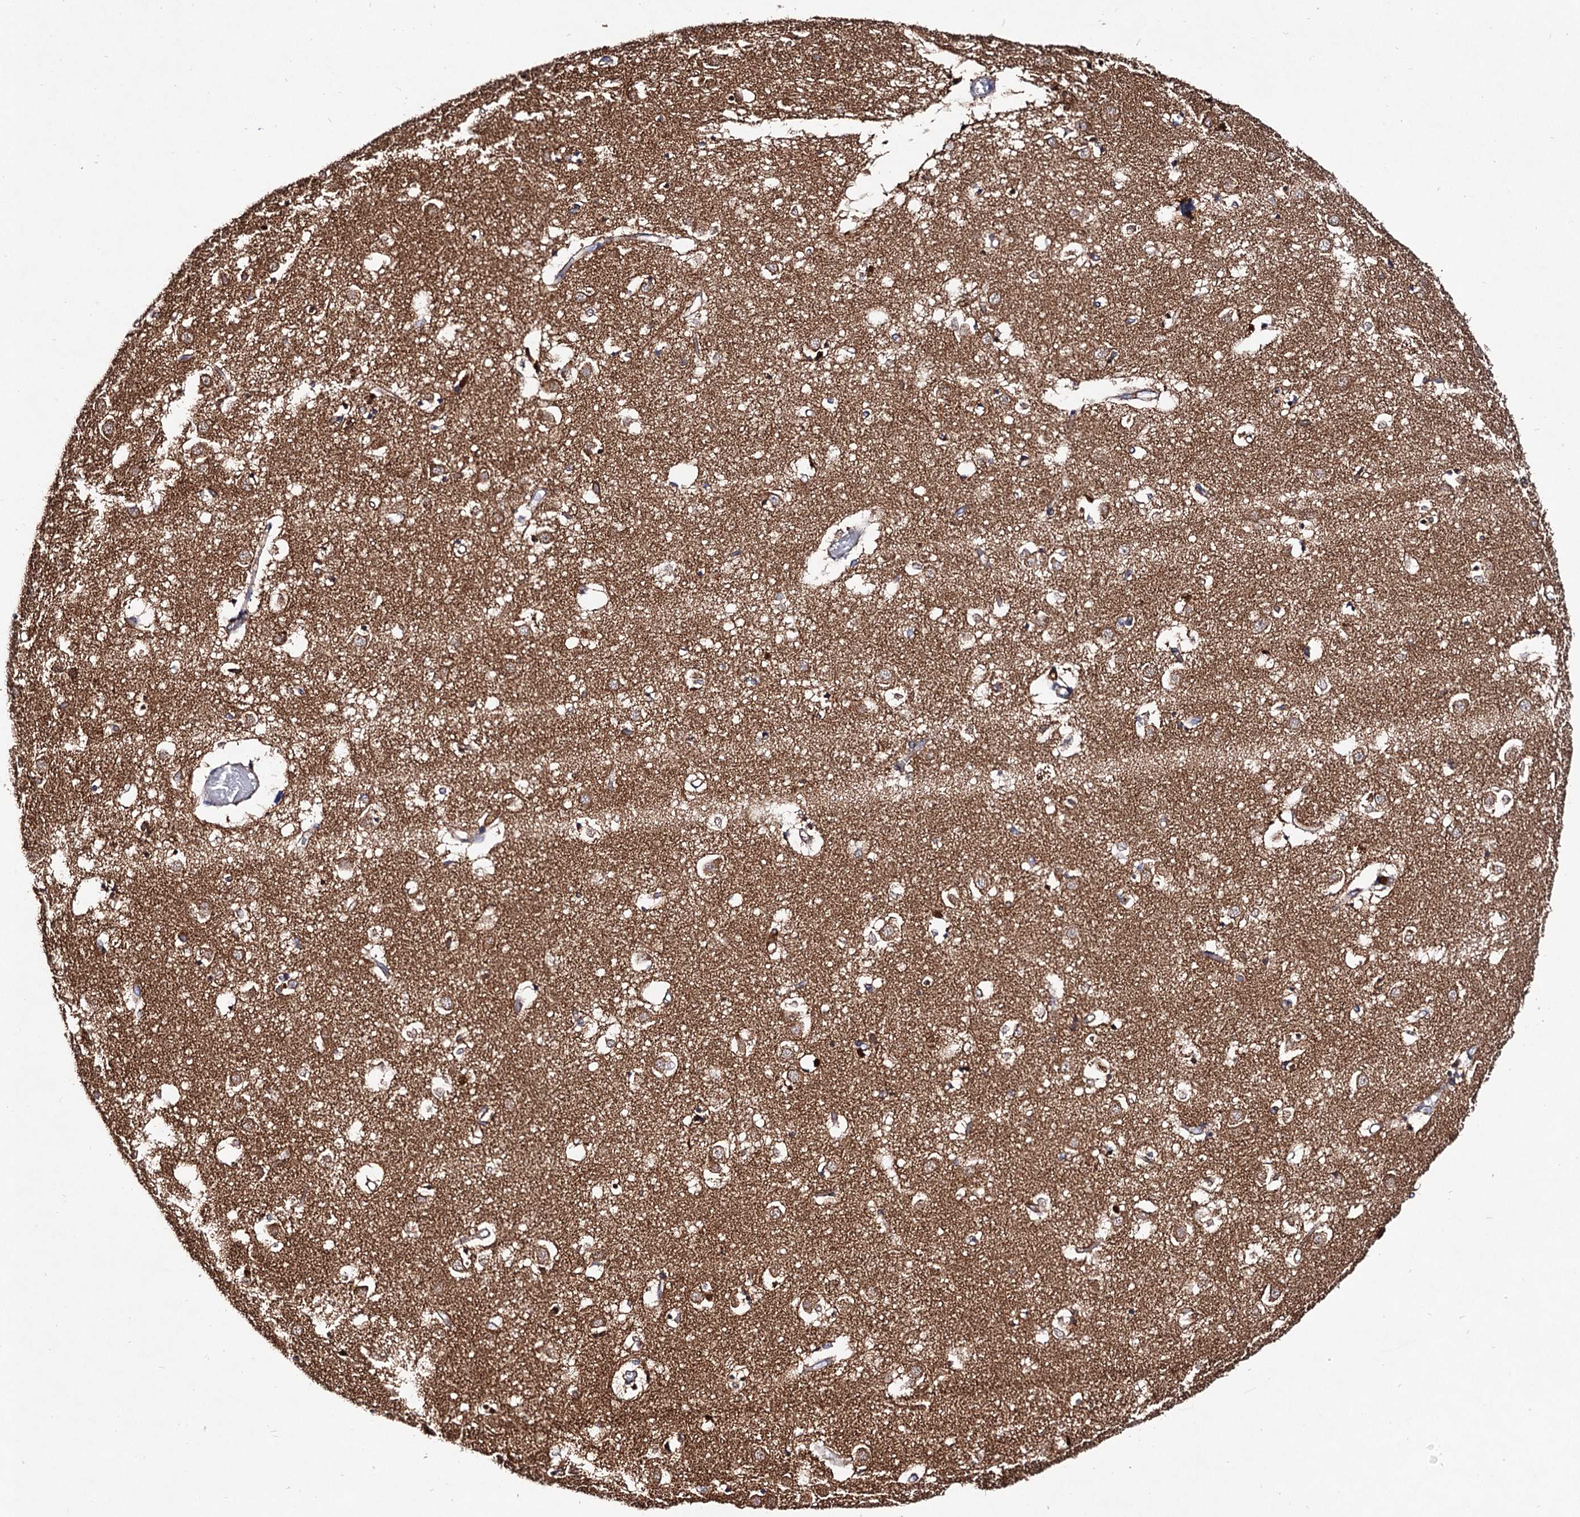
{"staining": {"intensity": "moderate", "quantity": "<25%", "location": "cytoplasmic/membranous"}, "tissue": "caudate", "cell_type": "Glial cells", "image_type": "normal", "snomed": [{"axis": "morphology", "description": "Normal tissue, NOS"}, {"axis": "topography", "description": "Lateral ventricle wall"}], "caption": "The immunohistochemical stain highlights moderate cytoplasmic/membranous expression in glial cells of benign caudate. The protein of interest is stained brown, and the nuclei are stained in blue (DAB (3,3'-diaminobenzidine) IHC with brightfield microscopy, high magnification).", "gene": "ACAD9", "patient": {"sex": "male", "age": 70}}